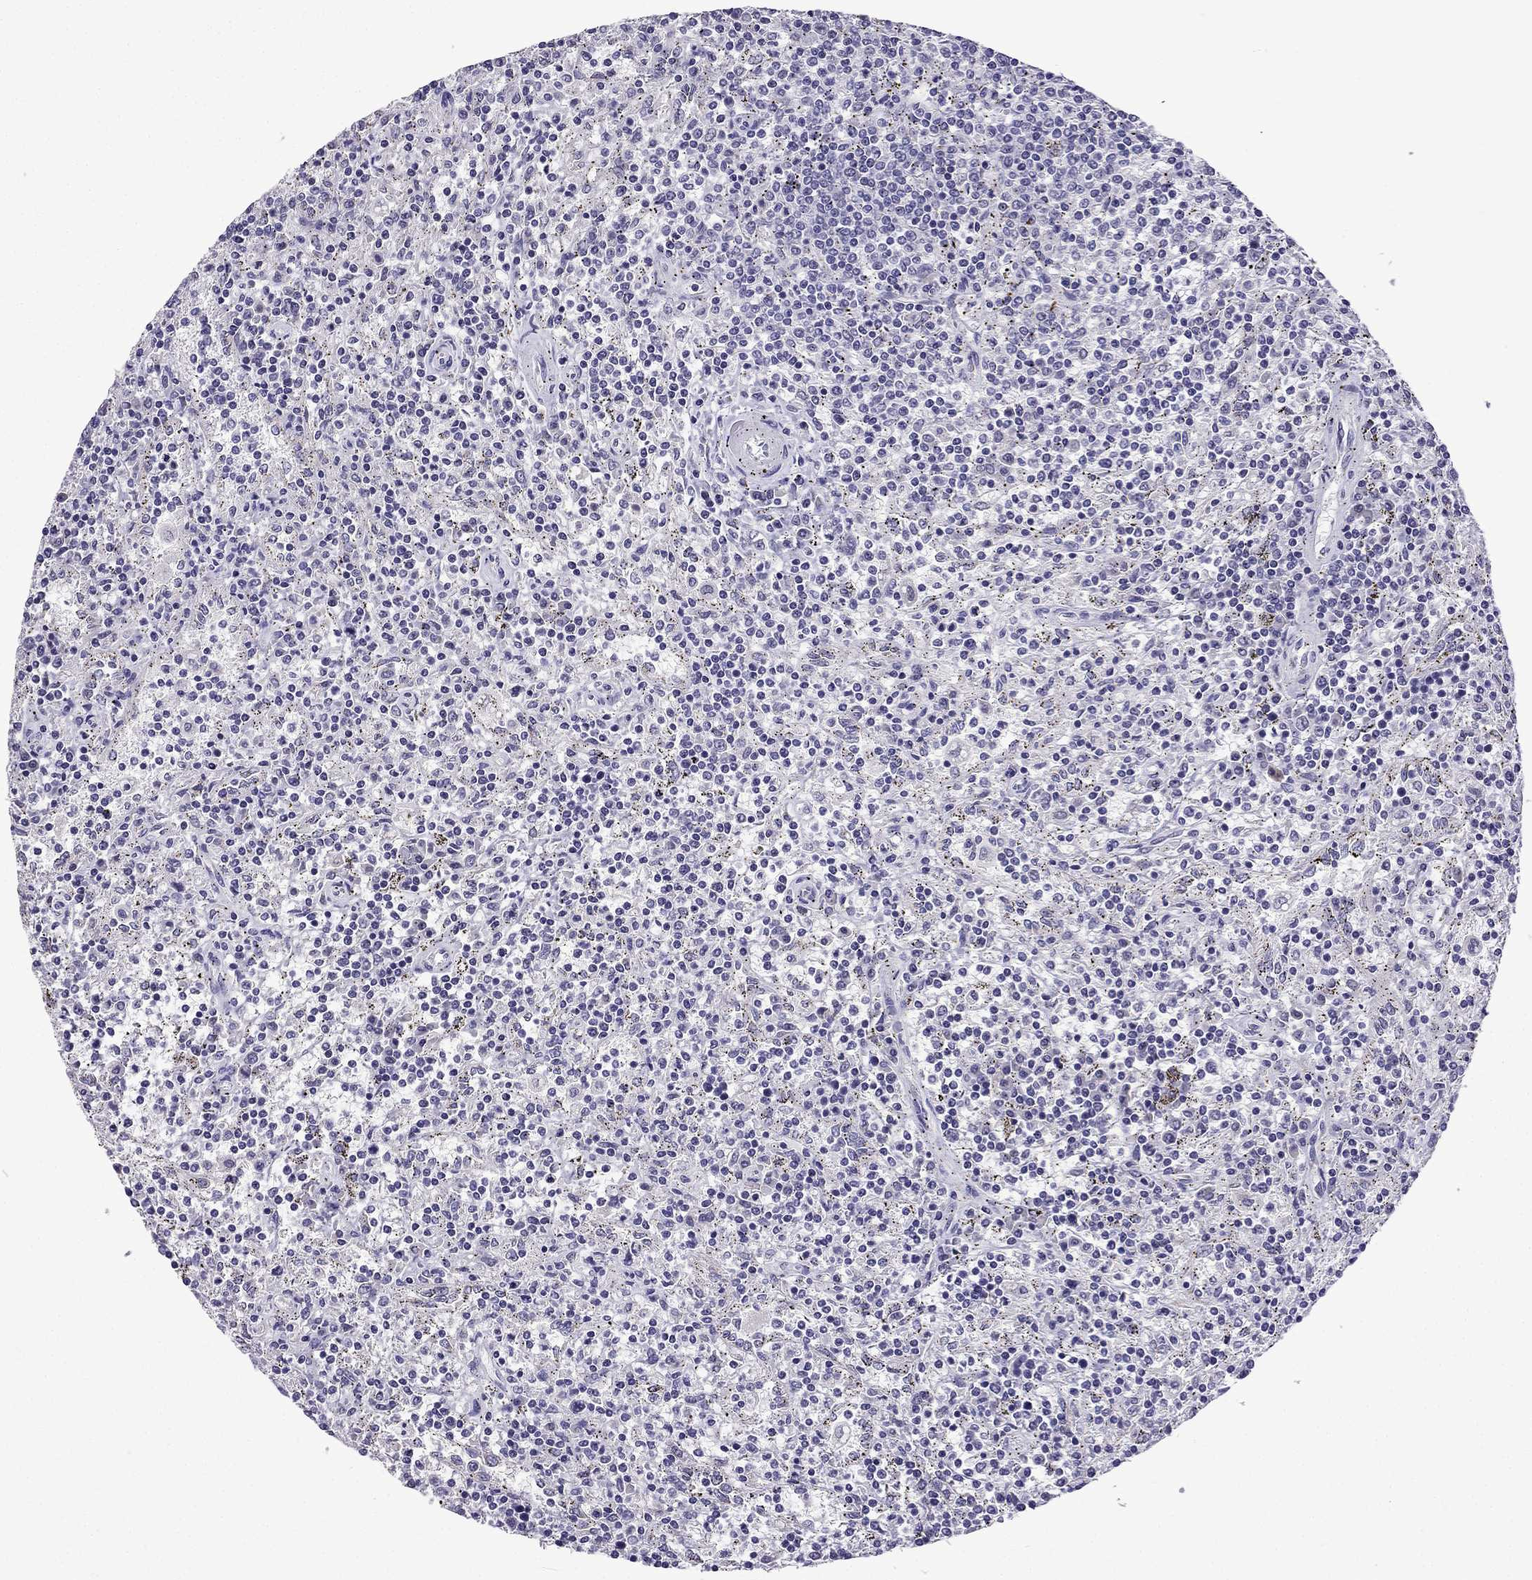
{"staining": {"intensity": "negative", "quantity": "none", "location": "none"}, "tissue": "lymphoma", "cell_type": "Tumor cells", "image_type": "cancer", "snomed": [{"axis": "morphology", "description": "Malignant lymphoma, non-Hodgkin's type, Low grade"}, {"axis": "topography", "description": "Spleen"}], "caption": "High power microscopy histopathology image of an IHC micrograph of low-grade malignant lymphoma, non-Hodgkin's type, revealing no significant expression in tumor cells.", "gene": "TTN", "patient": {"sex": "male", "age": 62}}